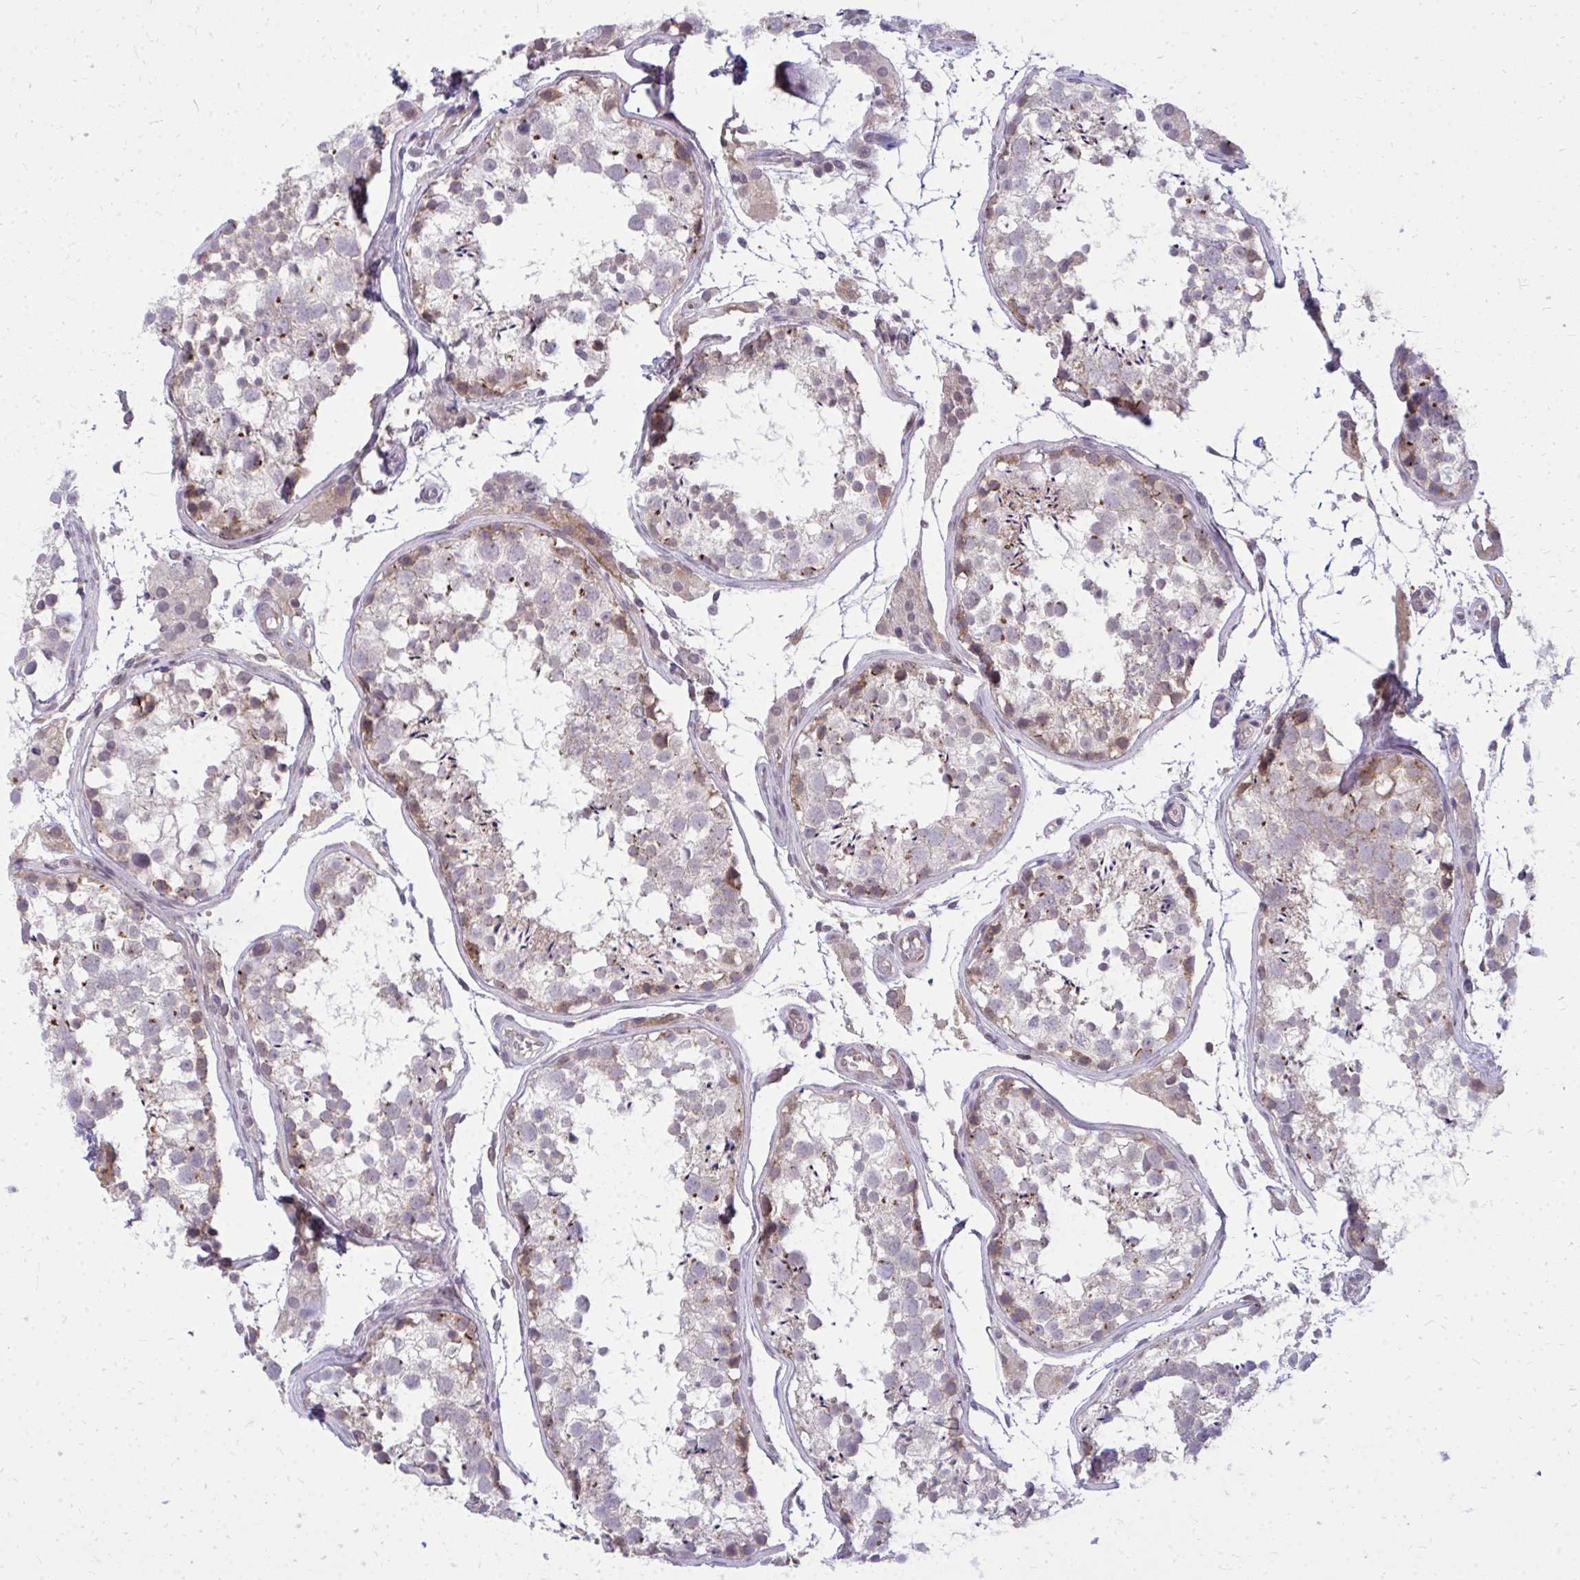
{"staining": {"intensity": "weak", "quantity": "<25%", "location": "cytoplasmic/membranous"}, "tissue": "testis", "cell_type": "Cells in seminiferous ducts", "image_type": "normal", "snomed": [{"axis": "morphology", "description": "Normal tissue, NOS"}, {"axis": "morphology", "description": "Seminoma, NOS"}, {"axis": "topography", "description": "Testis"}], "caption": "Unremarkable testis was stained to show a protein in brown. There is no significant staining in cells in seminiferous ducts. (Immunohistochemistry, brightfield microscopy, high magnification).", "gene": "ACSL5", "patient": {"sex": "male", "age": 29}}